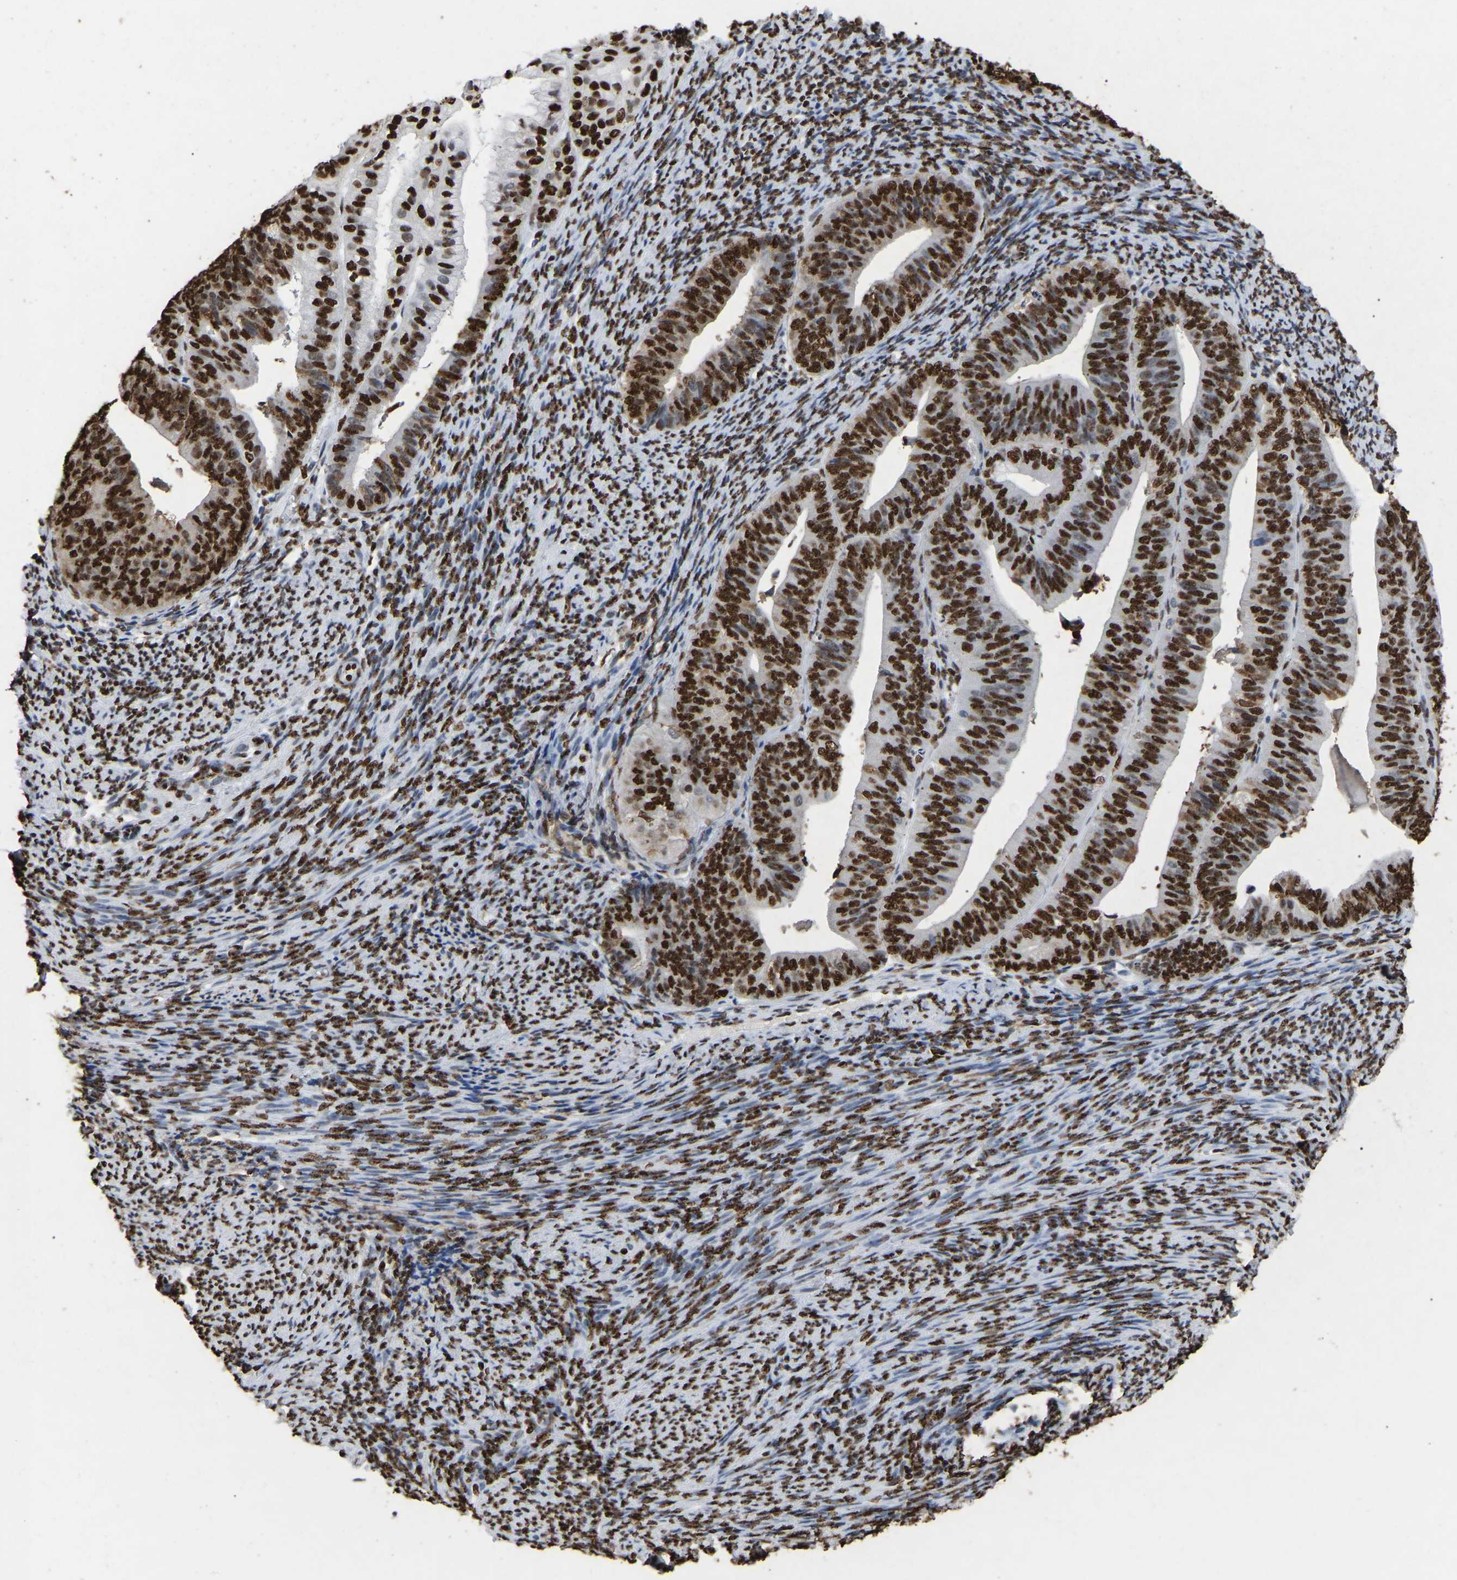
{"staining": {"intensity": "strong", "quantity": ">75%", "location": "nuclear"}, "tissue": "endometrial cancer", "cell_type": "Tumor cells", "image_type": "cancer", "snomed": [{"axis": "morphology", "description": "Adenocarcinoma, NOS"}, {"axis": "topography", "description": "Endometrium"}], "caption": "Protein staining of endometrial adenocarcinoma tissue demonstrates strong nuclear expression in approximately >75% of tumor cells.", "gene": "RBL2", "patient": {"sex": "female", "age": 63}}